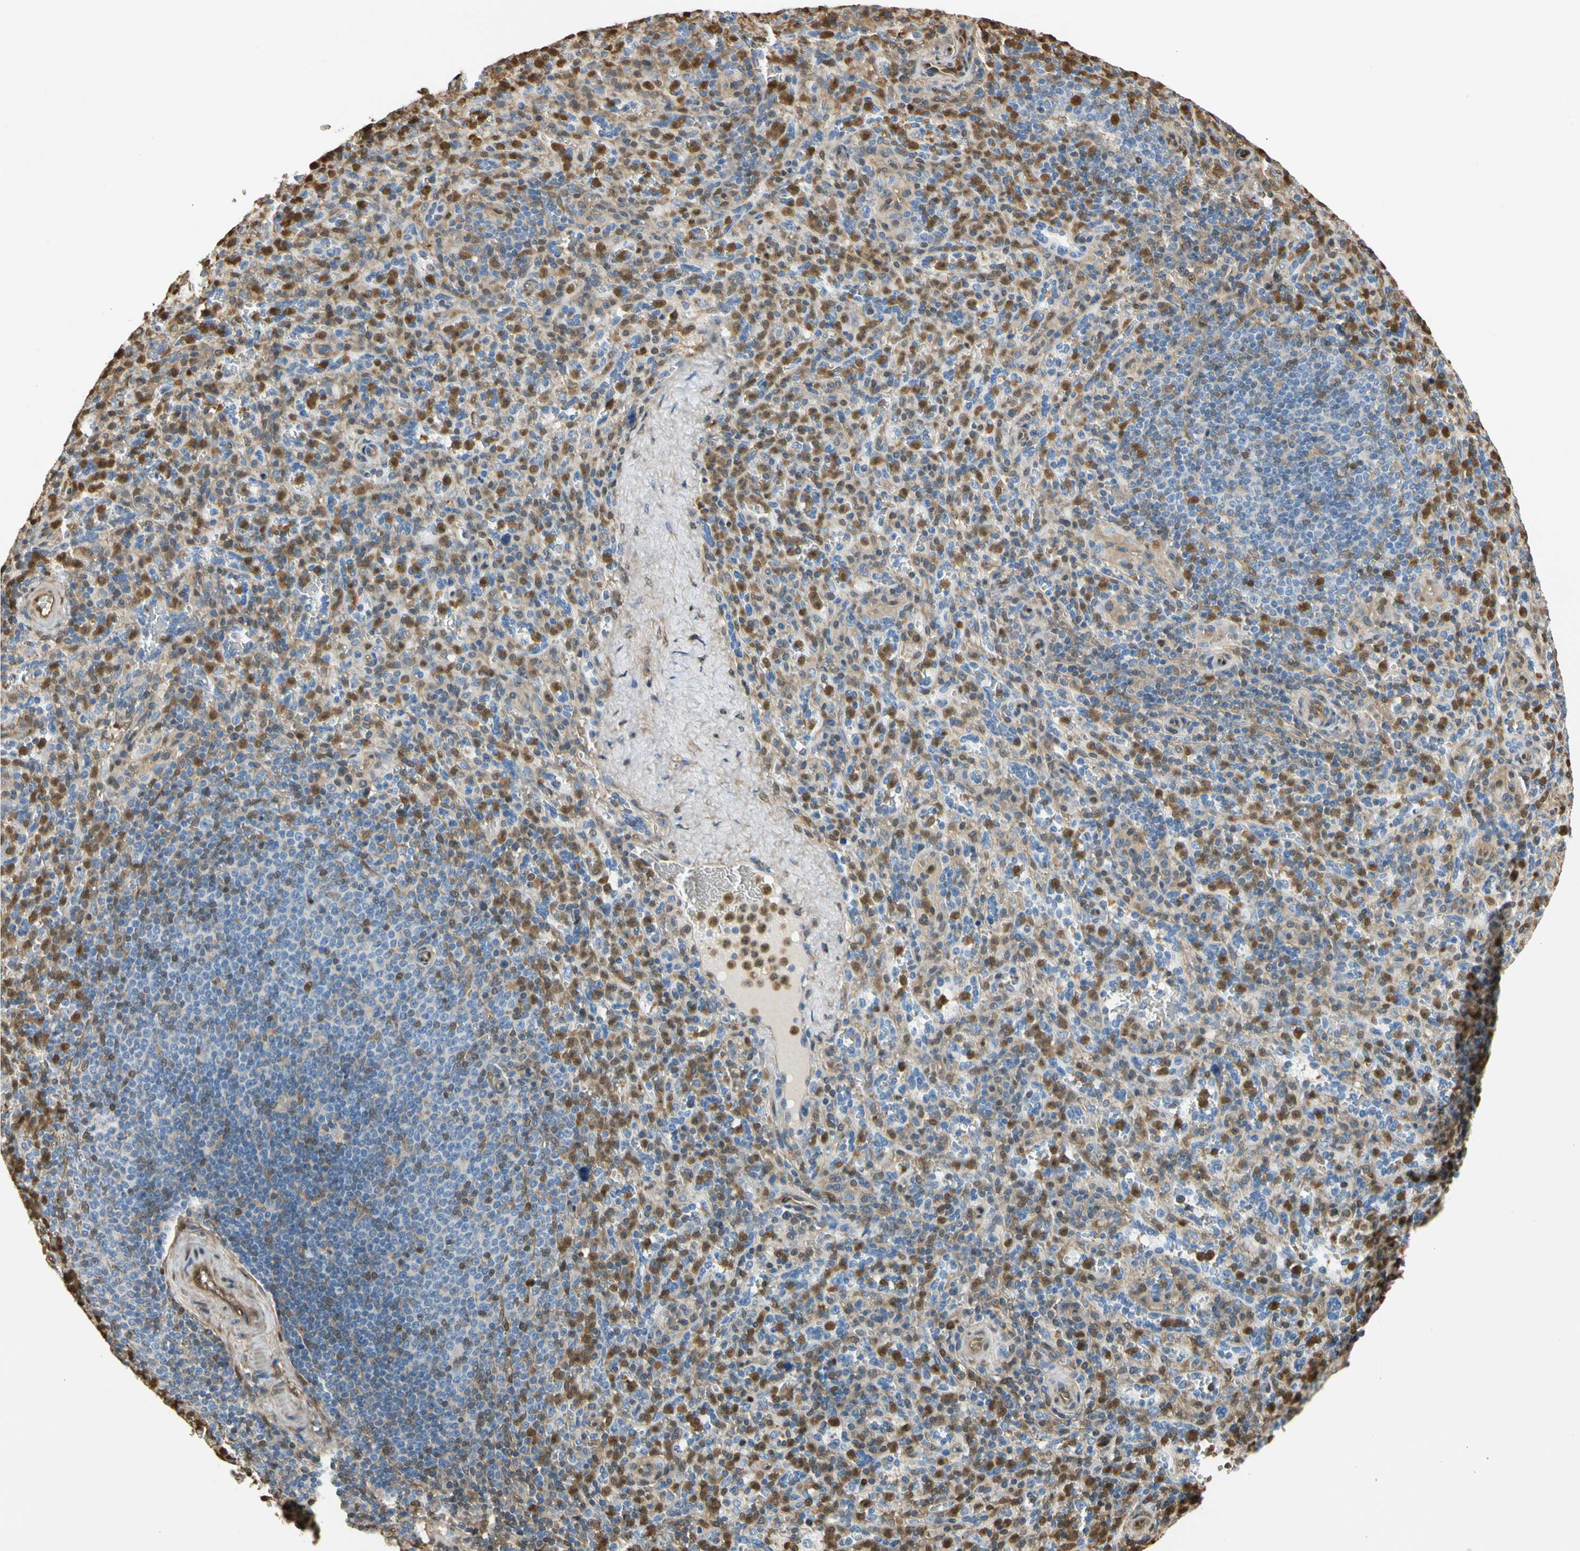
{"staining": {"intensity": "strong", "quantity": "25%-75%", "location": "cytoplasmic/membranous,nuclear"}, "tissue": "spleen", "cell_type": "Cells in red pulp", "image_type": "normal", "snomed": [{"axis": "morphology", "description": "Normal tissue, NOS"}, {"axis": "topography", "description": "Spleen"}], "caption": "Spleen stained with IHC exhibits strong cytoplasmic/membranous,nuclear positivity in about 25%-75% of cells in red pulp.", "gene": "S100A6", "patient": {"sex": "male", "age": 36}}